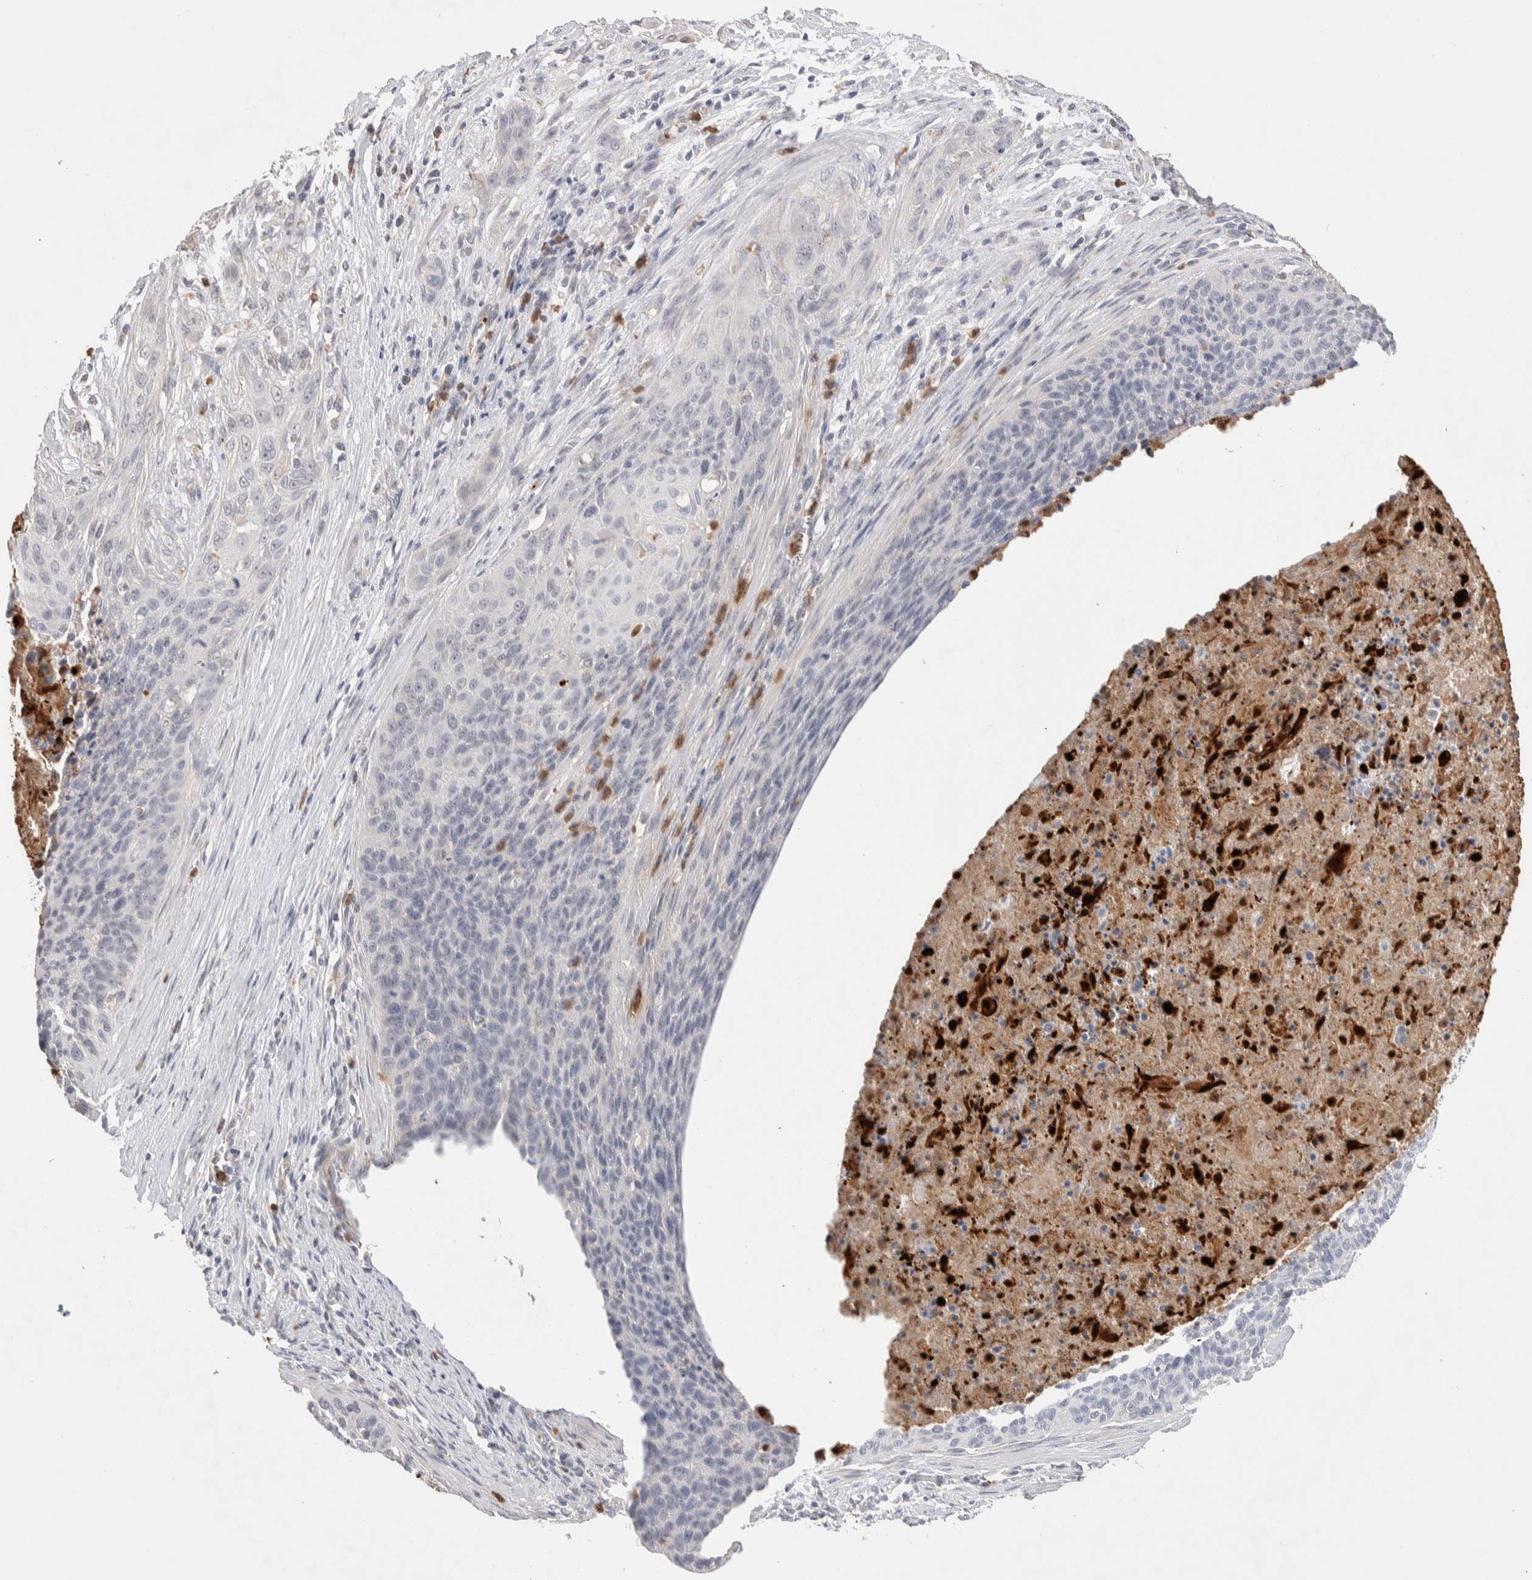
{"staining": {"intensity": "negative", "quantity": "none", "location": "none"}, "tissue": "cervical cancer", "cell_type": "Tumor cells", "image_type": "cancer", "snomed": [{"axis": "morphology", "description": "Squamous cell carcinoma, NOS"}, {"axis": "topography", "description": "Cervix"}], "caption": "Photomicrograph shows no protein staining in tumor cells of cervical squamous cell carcinoma tissue. (DAB IHC, high magnification).", "gene": "FFAR2", "patient": {"sex": "female", "age": 55}}